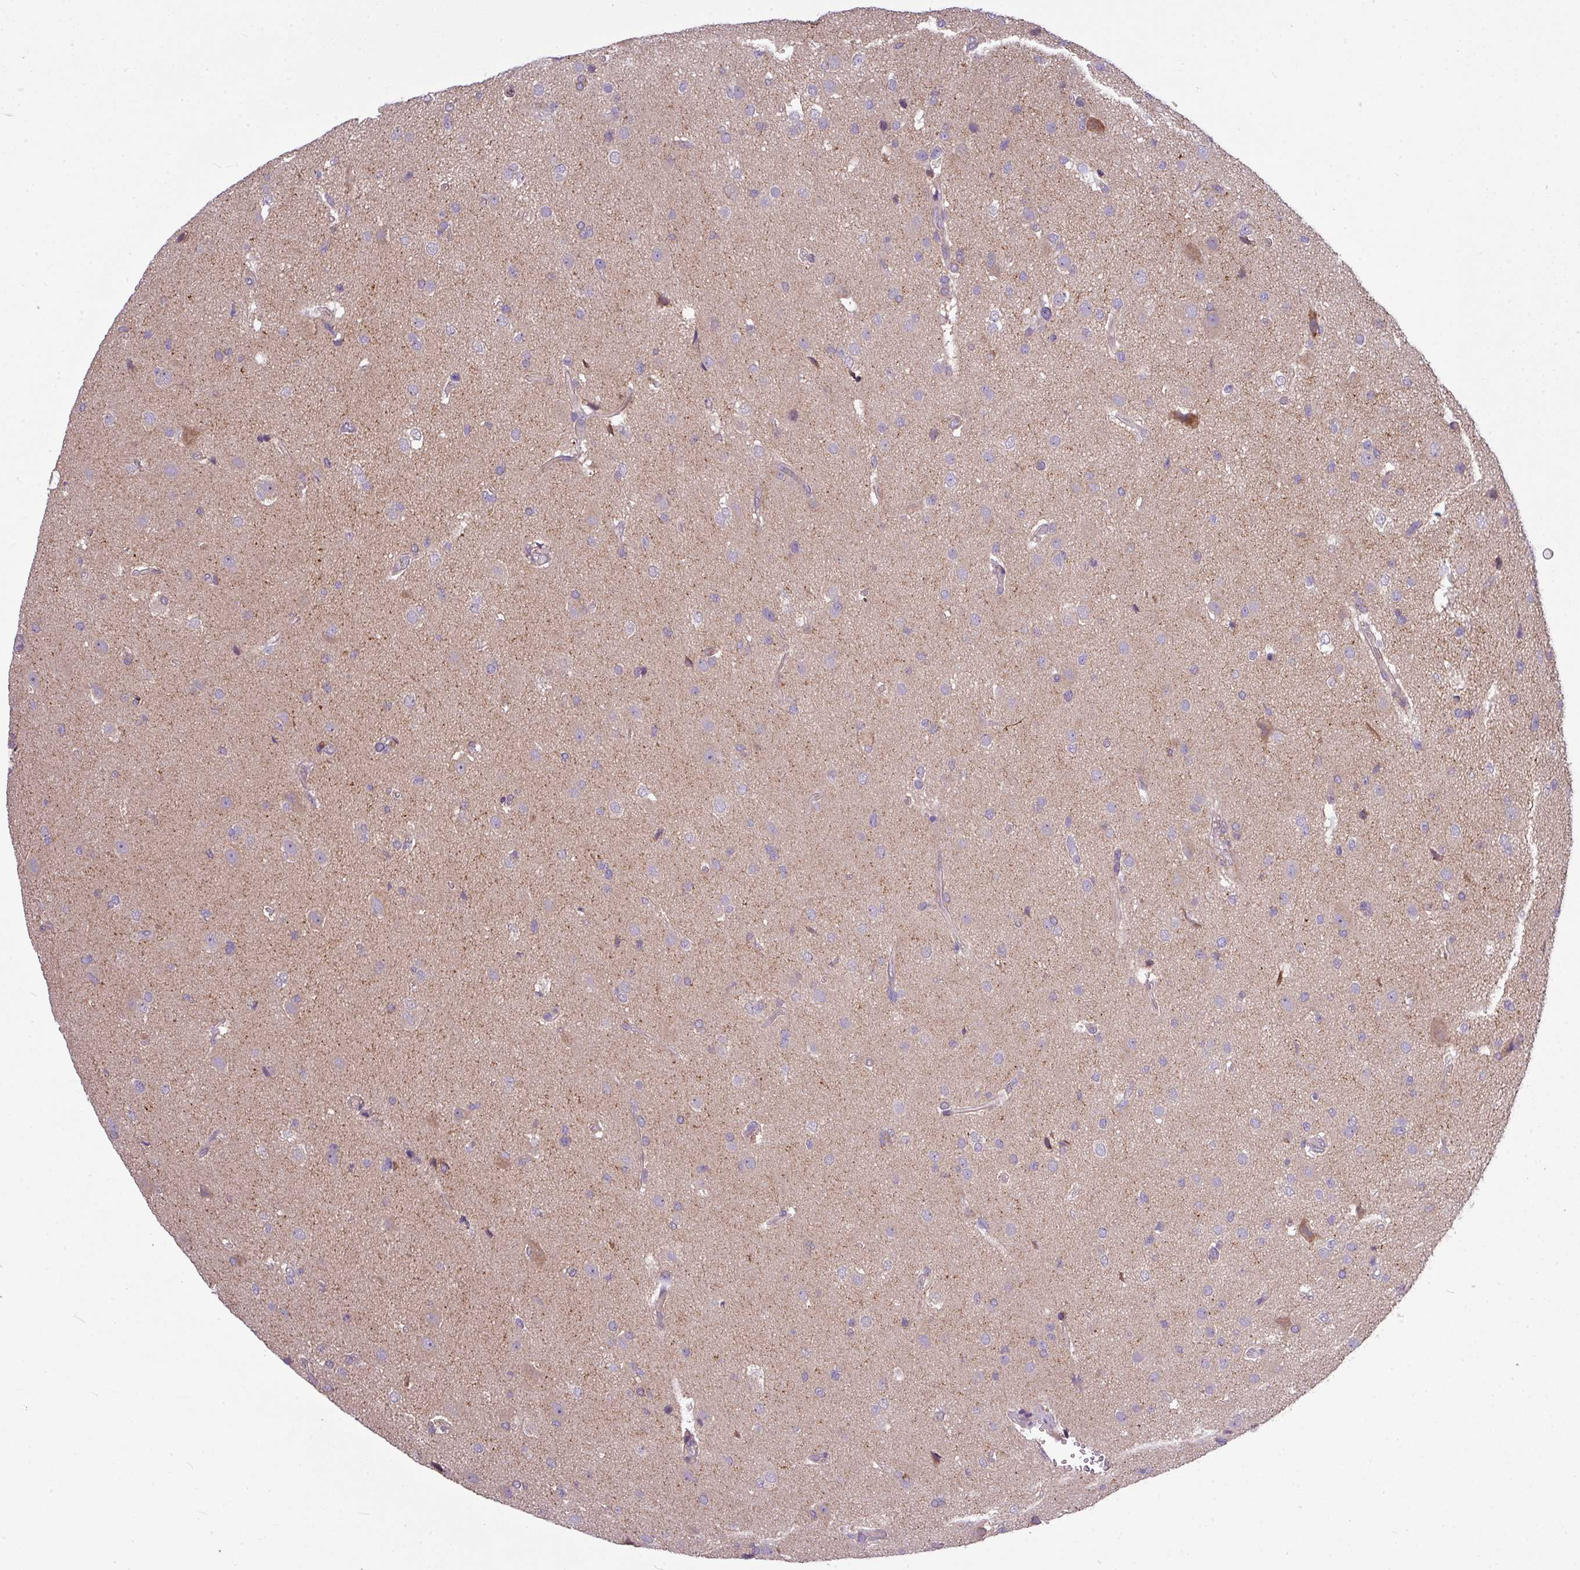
{"staining": {"intensity": "negative", "quantity": "none", "location": "none"}, "tissue": "glioma", "cell_type": "Tumor cells", "image_type": "cancer", "snomed": [{"axis": "morphology", "description": "Glioma, malignant, High grade"}, {"axis": "topography", "description": "Brain"}], "caption": "High magnification brightfield microscopy of malignant high-grade glioma stained with DAB (3,3'-diaminobenzidine) (brown) and counterstained with hematoxylin (blue): tumor cells show no significant positivity. (DAB (3,3'-diaminobenzidine) immunohistochemistry (IHC) with hematoxylin counter stain).", "gene": "PAPLN", "patient": {"sex": "male", "age": 33}}